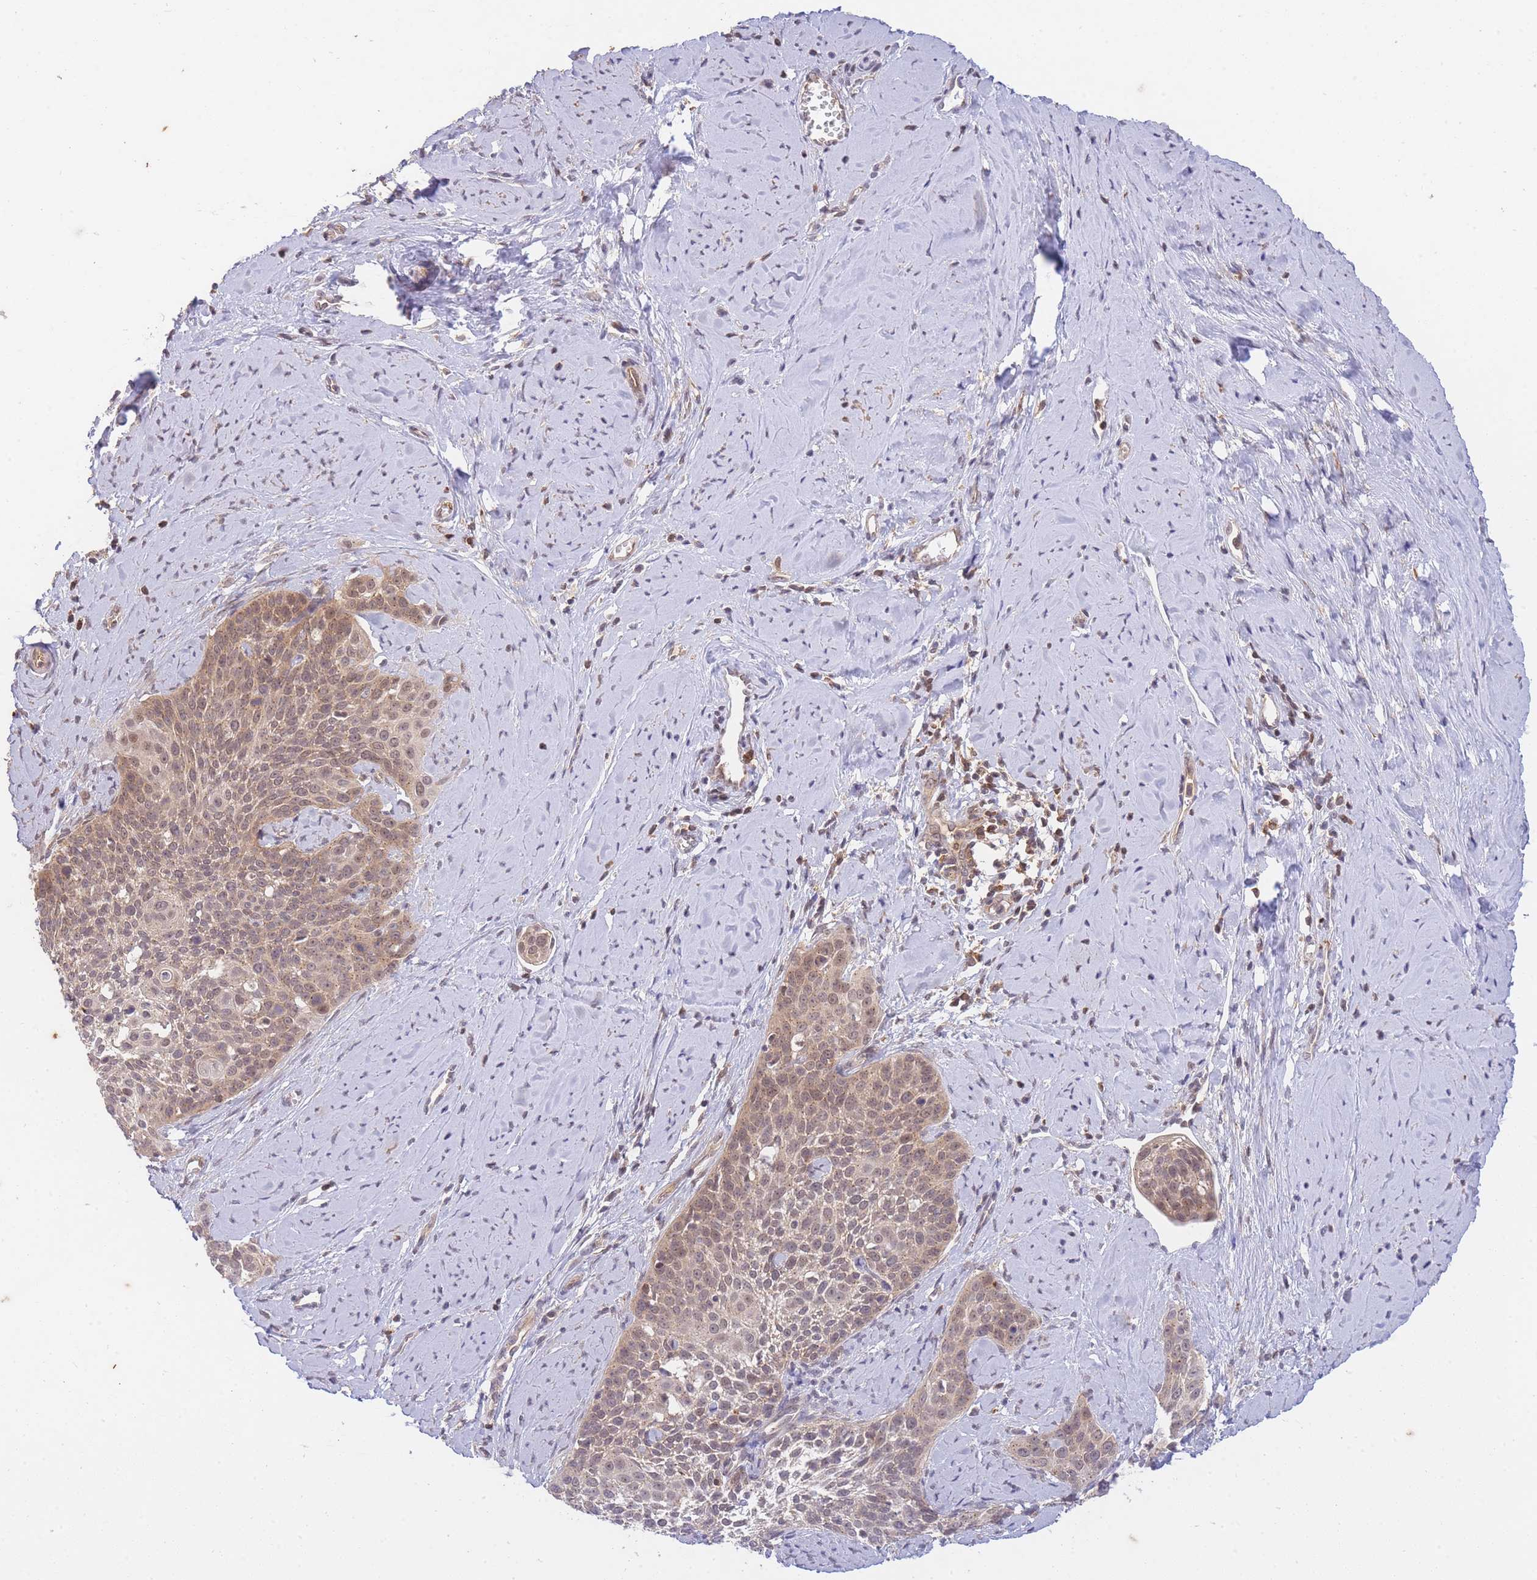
{"staining": {"intensity": "weak", "quantity": ">75%", "location": "nuclear"}, "tissue": "cervical cancer", "cell_type": "Tumor cells", "image_type": "cancer", "snomed": [{"axis": "morphology", "description": "Squamous cell carcinoma, NOS"}, {"axis": "topography", "description": "Cervix"}], "caption": "The photomicrograph exhibits immunohistochemical staining of squamous cell carcinoma (cervical). There is weak nuclear staining is identified in about >75% of tumor cells.", "gene": "ST8SIA4", "patient": {"sex": "female", "age": 44}}